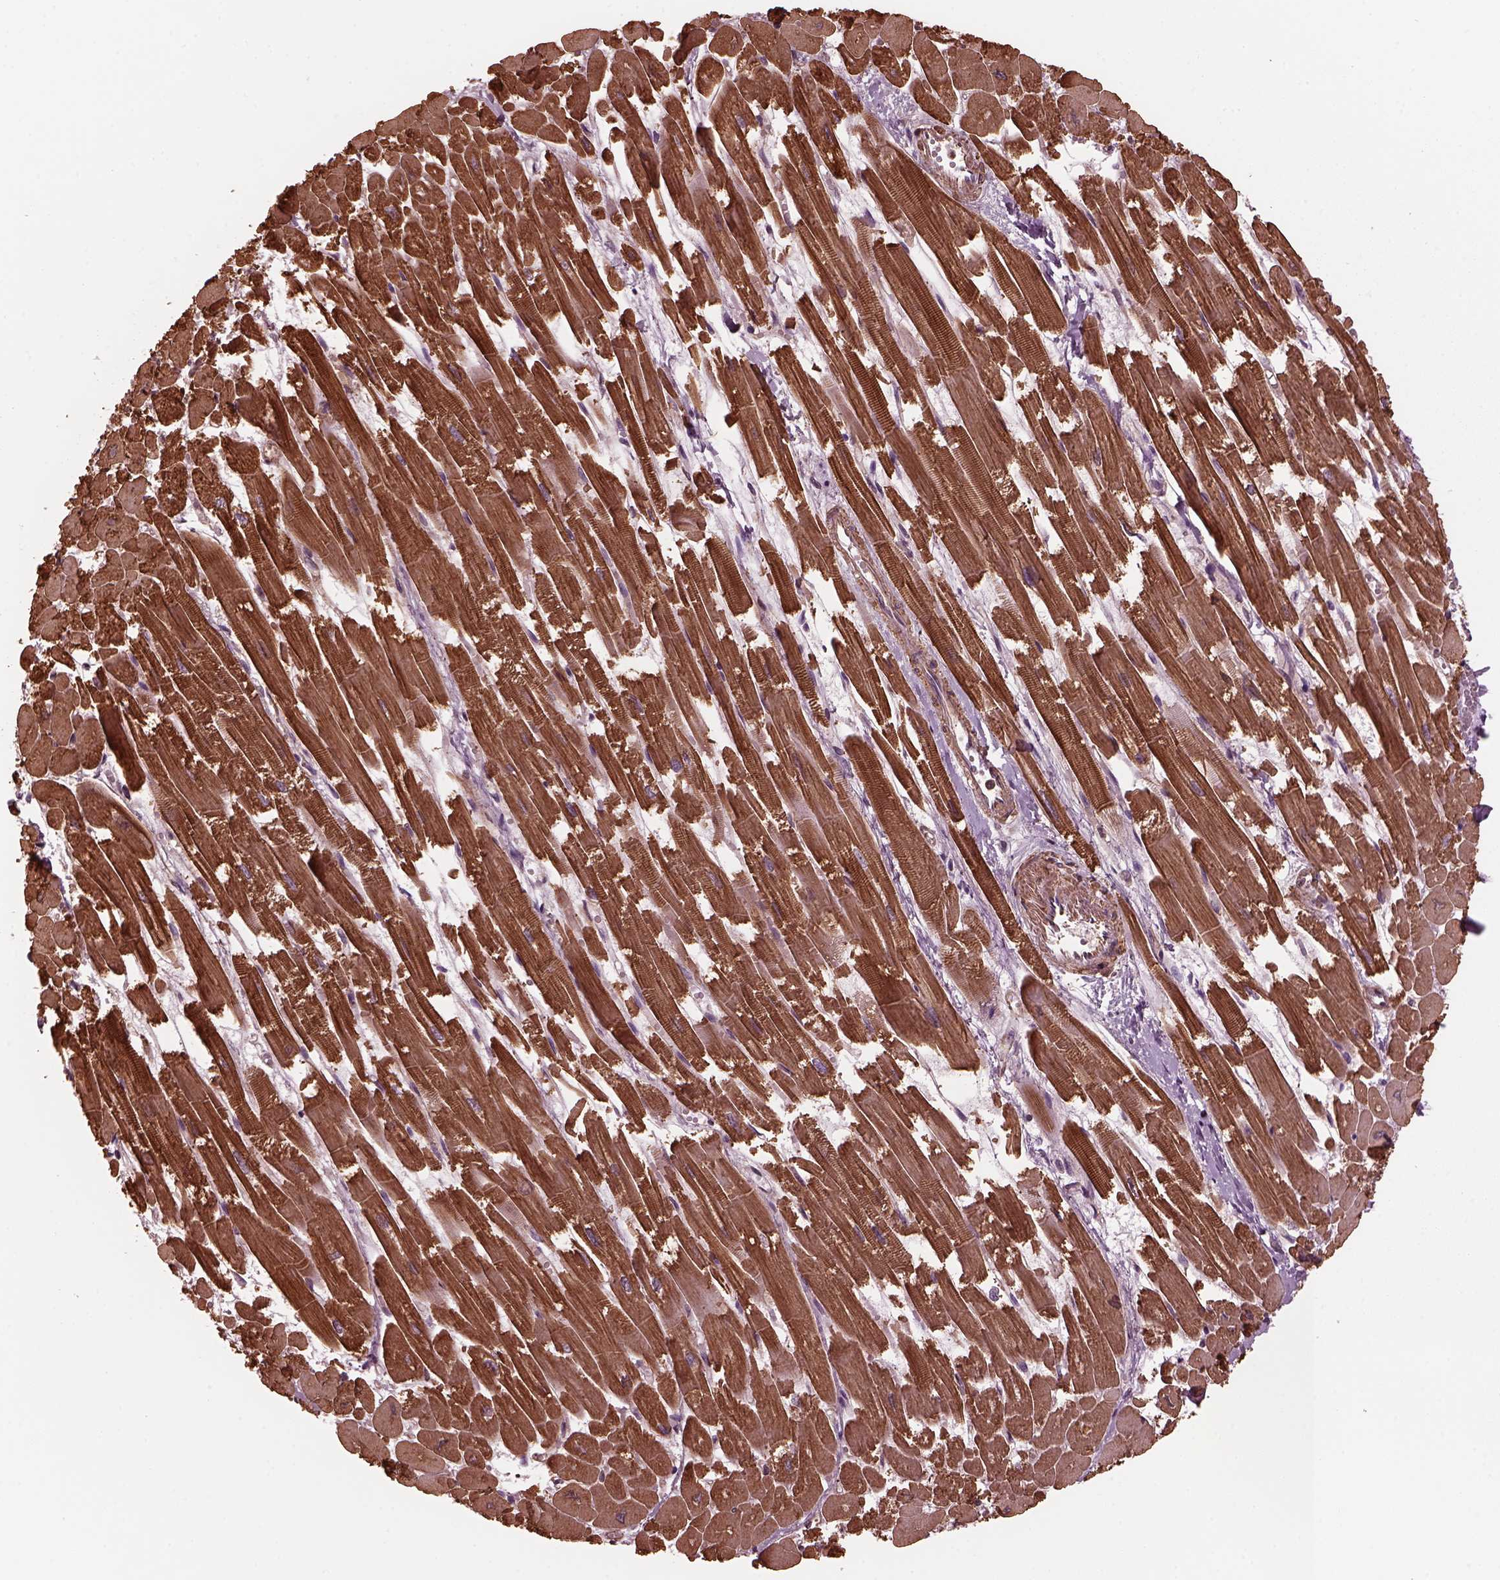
{"staining": {"intensity": "strong", "quantity": ">75%", "location": "cytoplasmic/membranous"}, "tissue": "heart muscle", "cell_type": "Cardiomyocytes", "image_type": "normal", "snomed": [{"axis": "morphology", "description": "Normal tissue, NOS"}, {"axis": "topography", "description": "Heart"}], "caption": "Heart muscle stained with a brown dye demonstrates strong cytoplasmic/membranous positive staining in about >75% of cardiomyocytes.", "gene": "MYL1", "patient": {"sex": "female", "age": 52}}